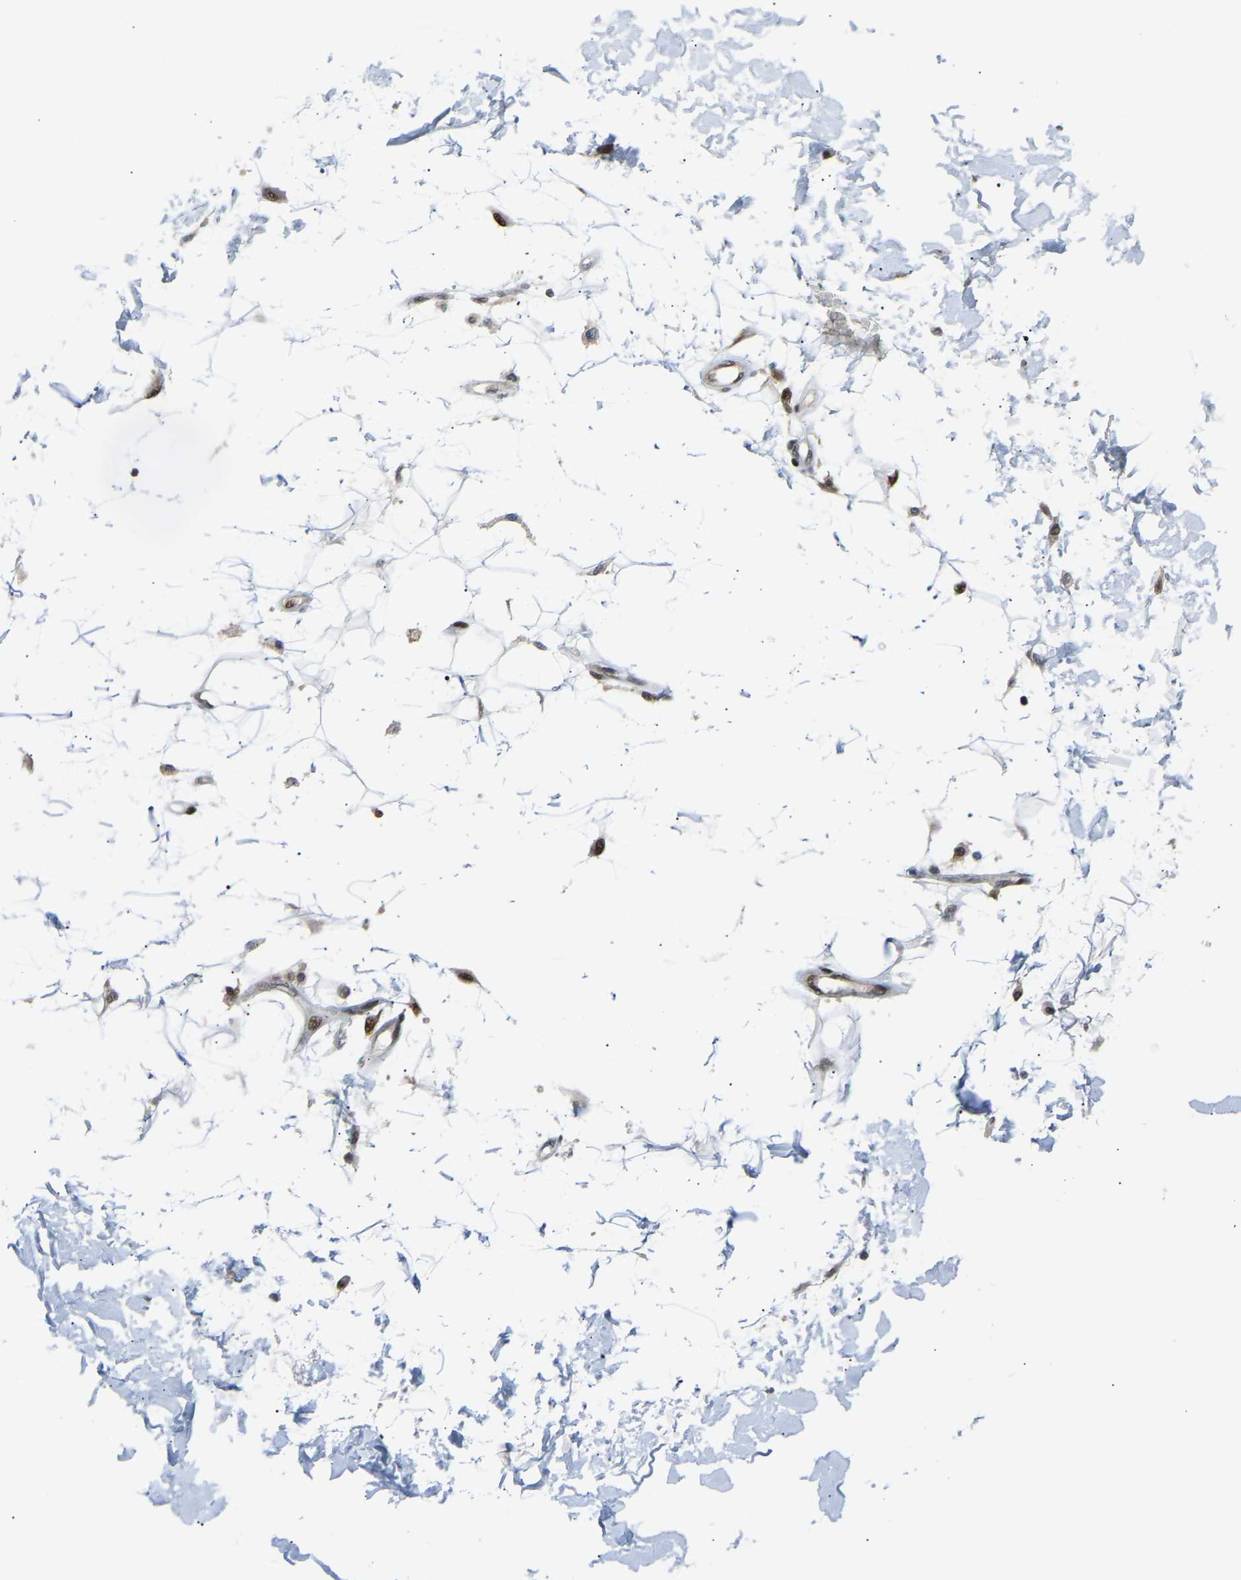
{"staining": {"intensity": "strong", "quantity": ">75%", "location": "nuclear"}, "tissue": "adipose tissue", "cell_type": "Adipocytes", "image_type": "normal", "snomed": [{"axis": "morphology", "description": "Squamous cell carcinoma, NOS"}, {"axis": "topography", "description": "Skin"}], "caption": "Immunohistochemistry staining of normal adipose tissue, which demonstrates high levels of strong nuclear positivity in about >75% of adipocytes indicating strong nuclear protein staining. The staining was performed using DAB (brown) for protein detection and nuclei were counterstained in hematoxylin (blue).", "gene": "SSBP2", "patient": {"sex": "male", "age": 83}}